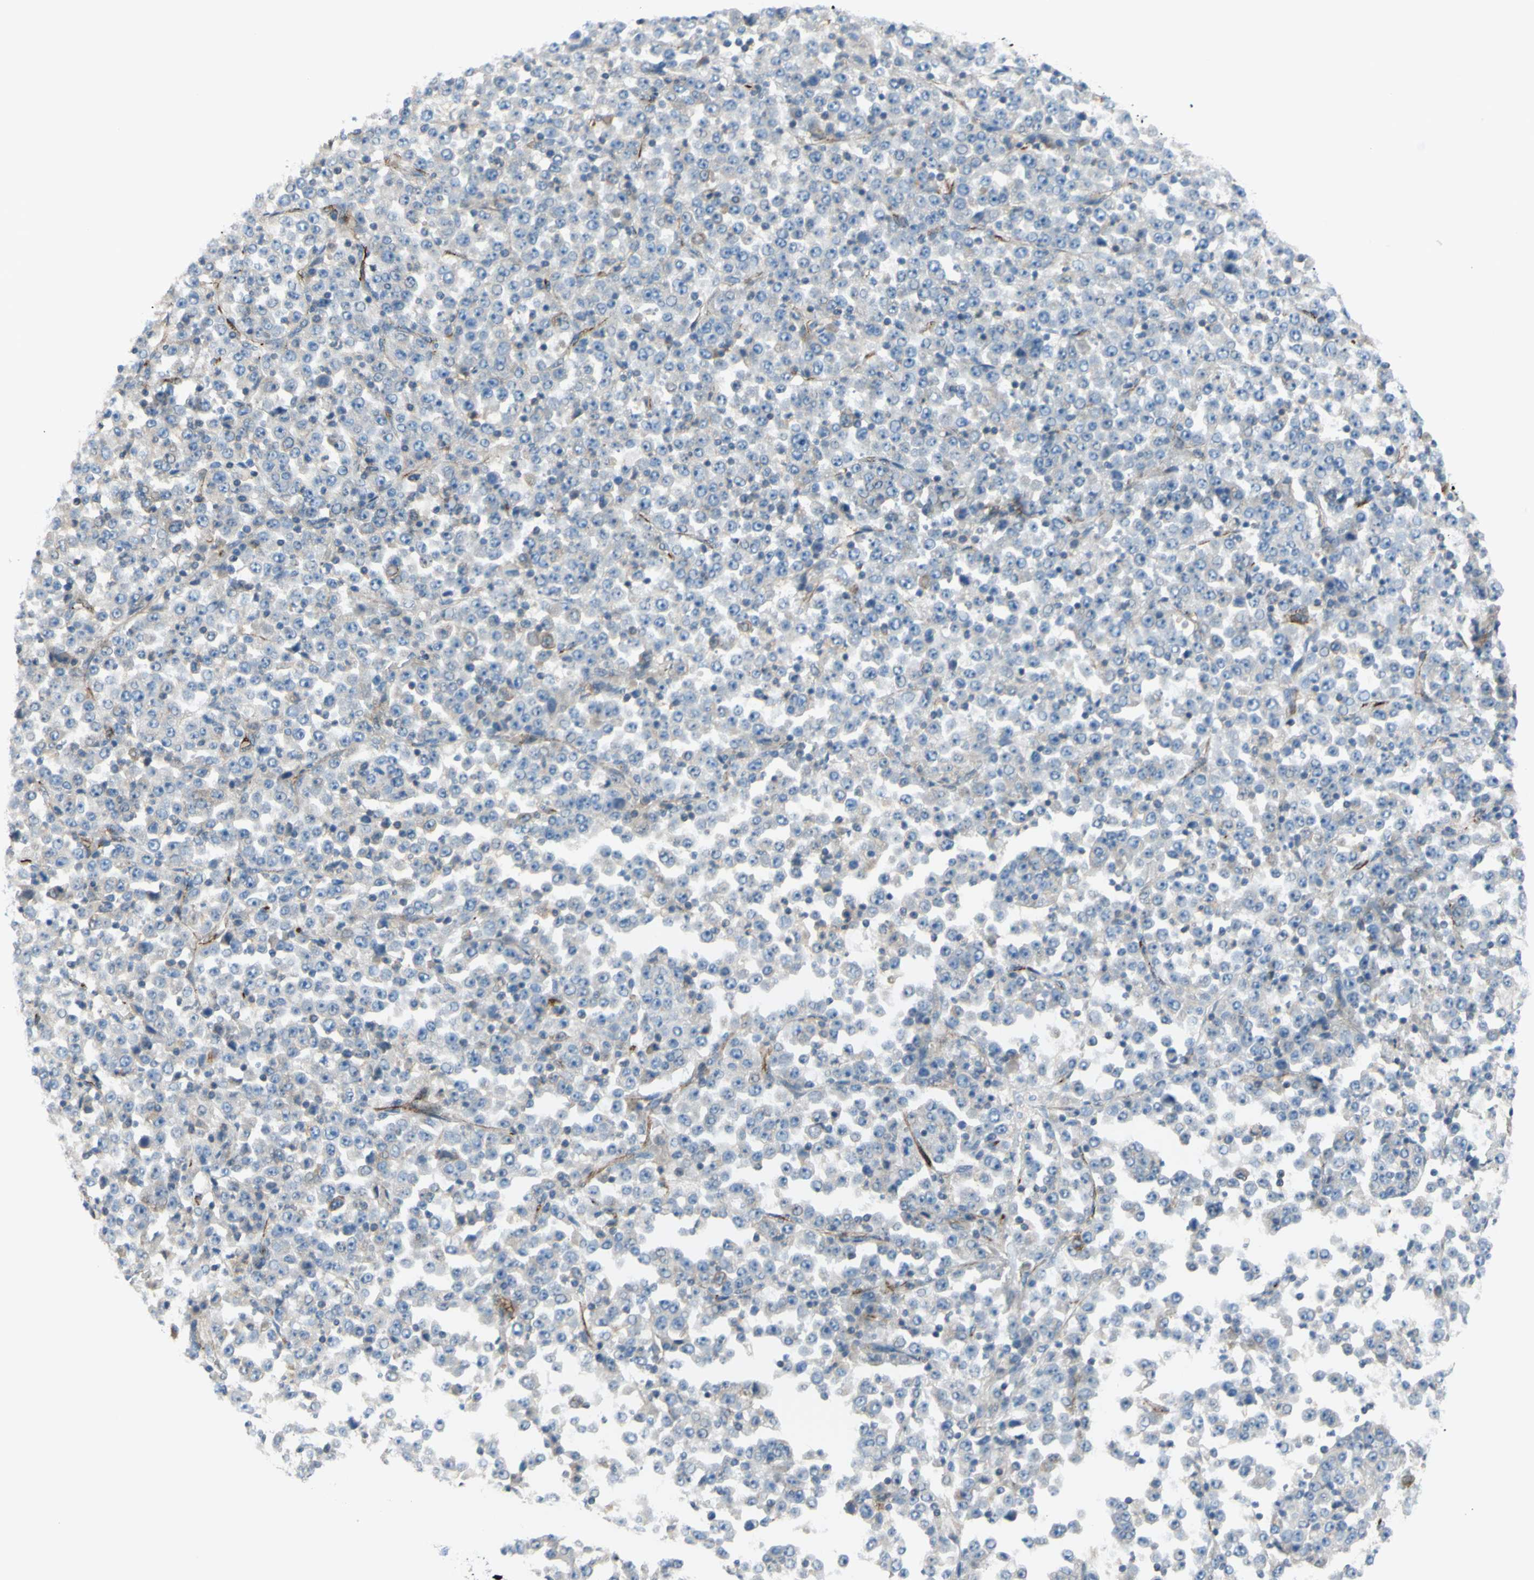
{"staining": {"intensity": "weak", "quantity": "<25%", "location": "cytoplasmic/membranous"}, "tissue": "stomach cancer", "cell_type": "Tumor cells", "image_type": "cancer", "snomed": [{"axis": "morphology", "description": "Normal tissue, NOS"}, {"axis": "morphology", "description": "Adenocarcinoma, NOS"}, {"axis": "topography", "description": "Stomach, upper"}, {"axis": "topography", "description": "Stomach"}], "caption": "Tumor cells are negative for protein expression in human adenocarcinoma (stomach).", "gene": "PRRG2", "patient": {"sex": "male", "age": 59}}